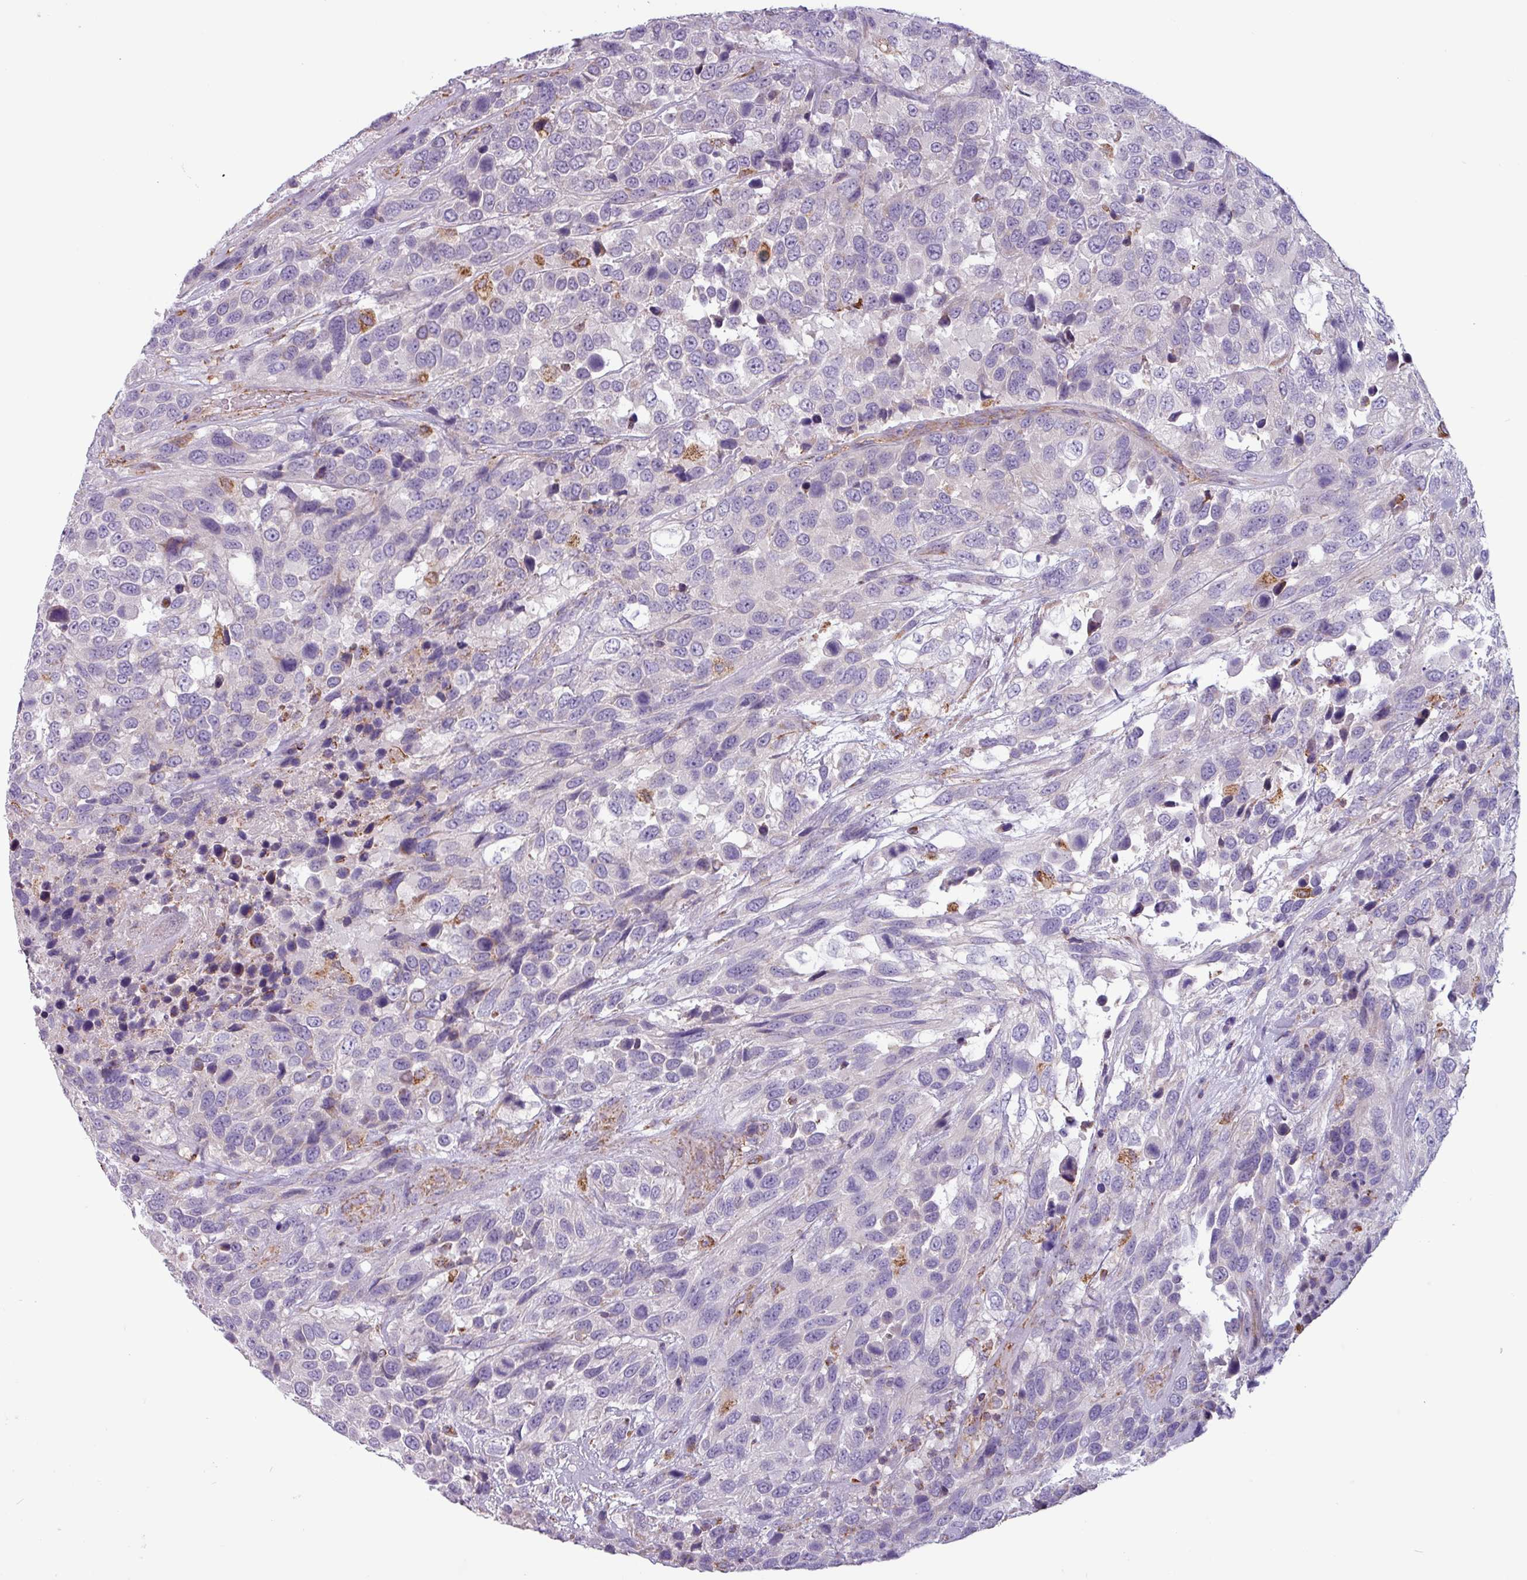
{"staining": {"intensity": "negative", "quantity": "none", "location": "none"}, "tissue": "urothelial cancer", "cell_type": "Tumor cells", "image_type": "cancer", "snomed": [{"axis": "morphology", "description": "Urothelial carcinoma, High grade"}, {"axis": "topography", "description": "Urinary bladder"}], "caption": "This is a micrograph of immunohistochemistry (IHC) staining of urothelial cancer, which shows no staining in tumor cells.", "gene": "CAMK1", "patient": {"sex": "female", "age": 70}}